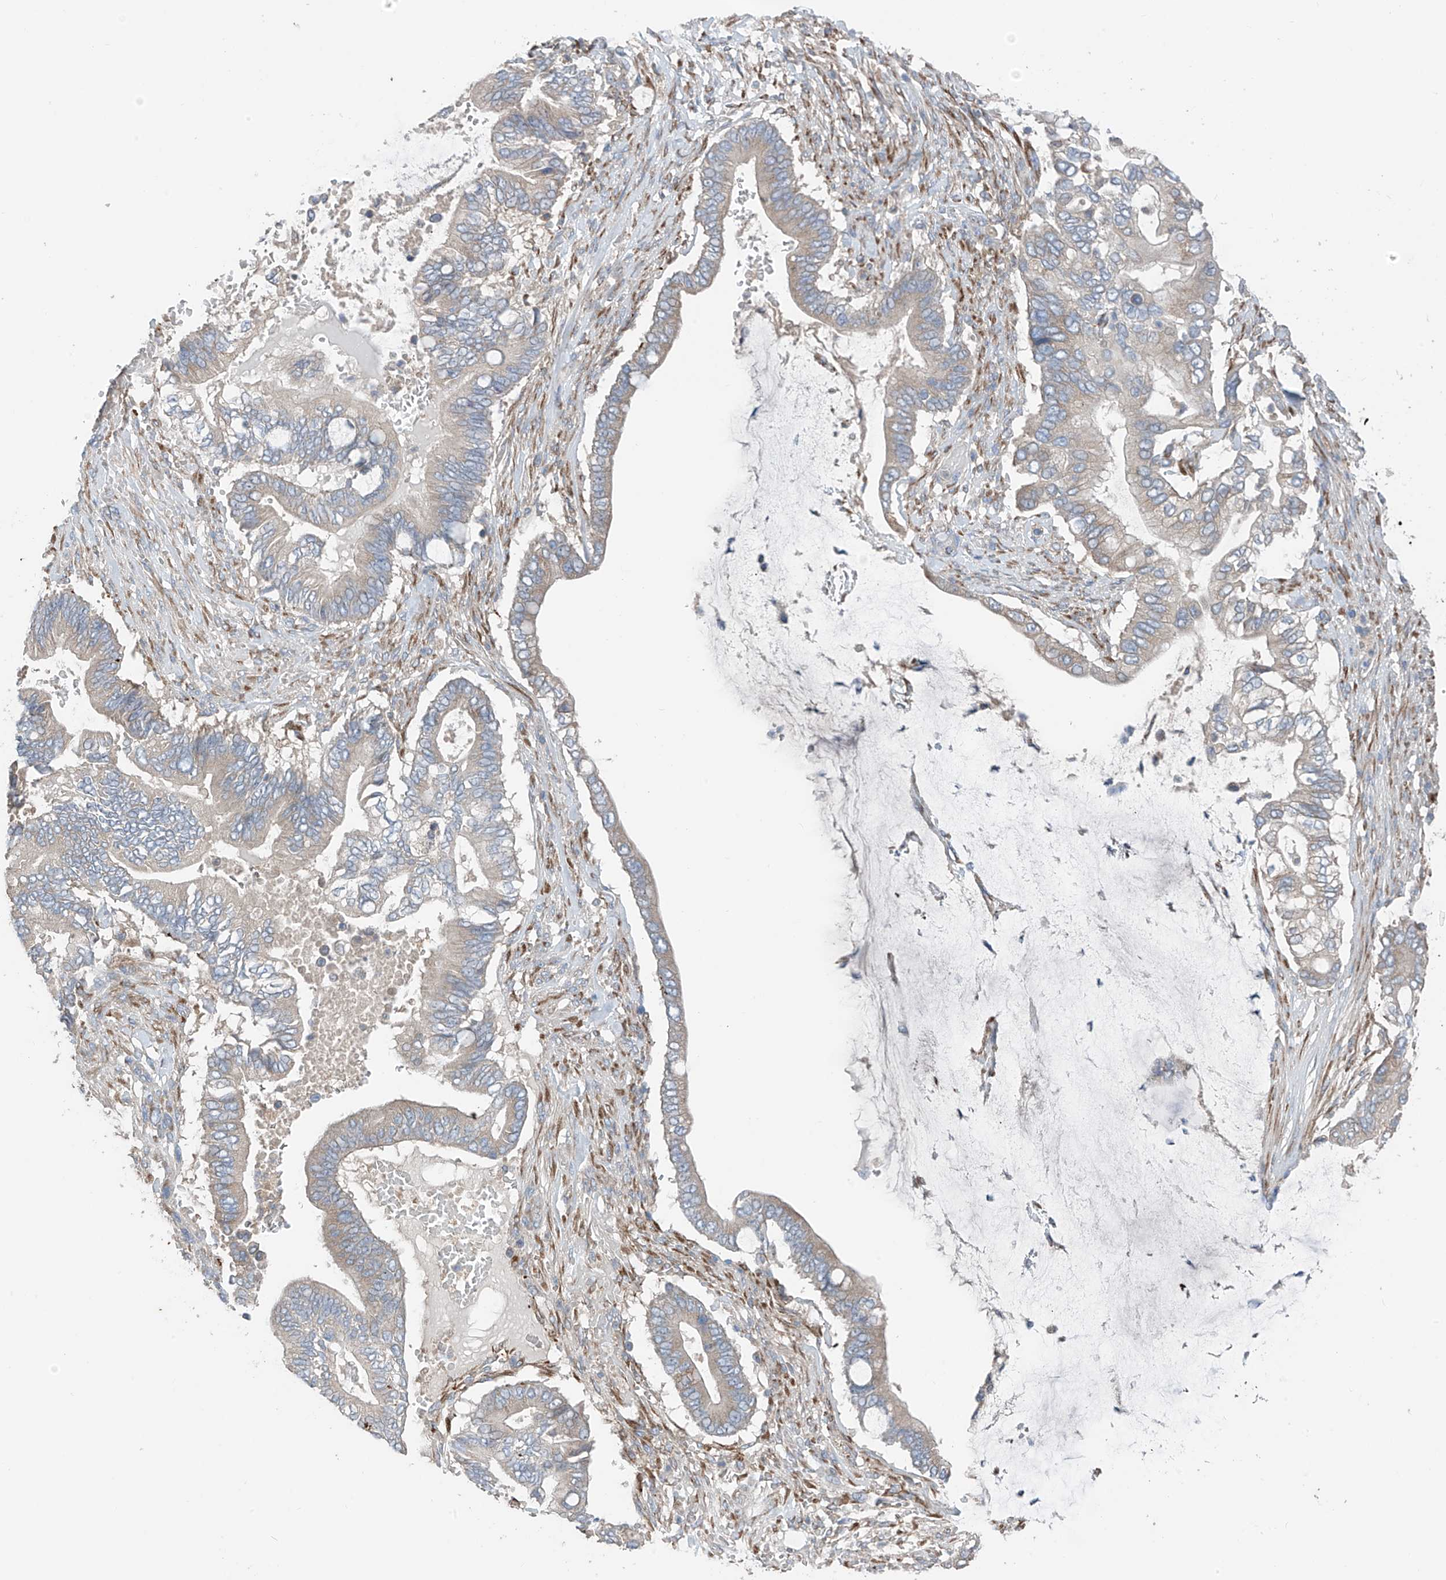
{"staining": {"intensity": "negative", "quantity": "none", "location": "none"}, "tissue": "pancreatic cancer", "cell_type": "Tumor cells", "image_type": "cancer", "snomed": [{"axis": "morphology", "description": "Adenocarcinoma, NOS"}, {"axis": "topography", "description": "Pancreas"}], "caption": "Pancreatic adenocarcinoma was stained to show a protein in brown. There is no significant staining in tumor cells.", "gene": "GALNTL6", "patient": {"sex": "male", "age": 68}}